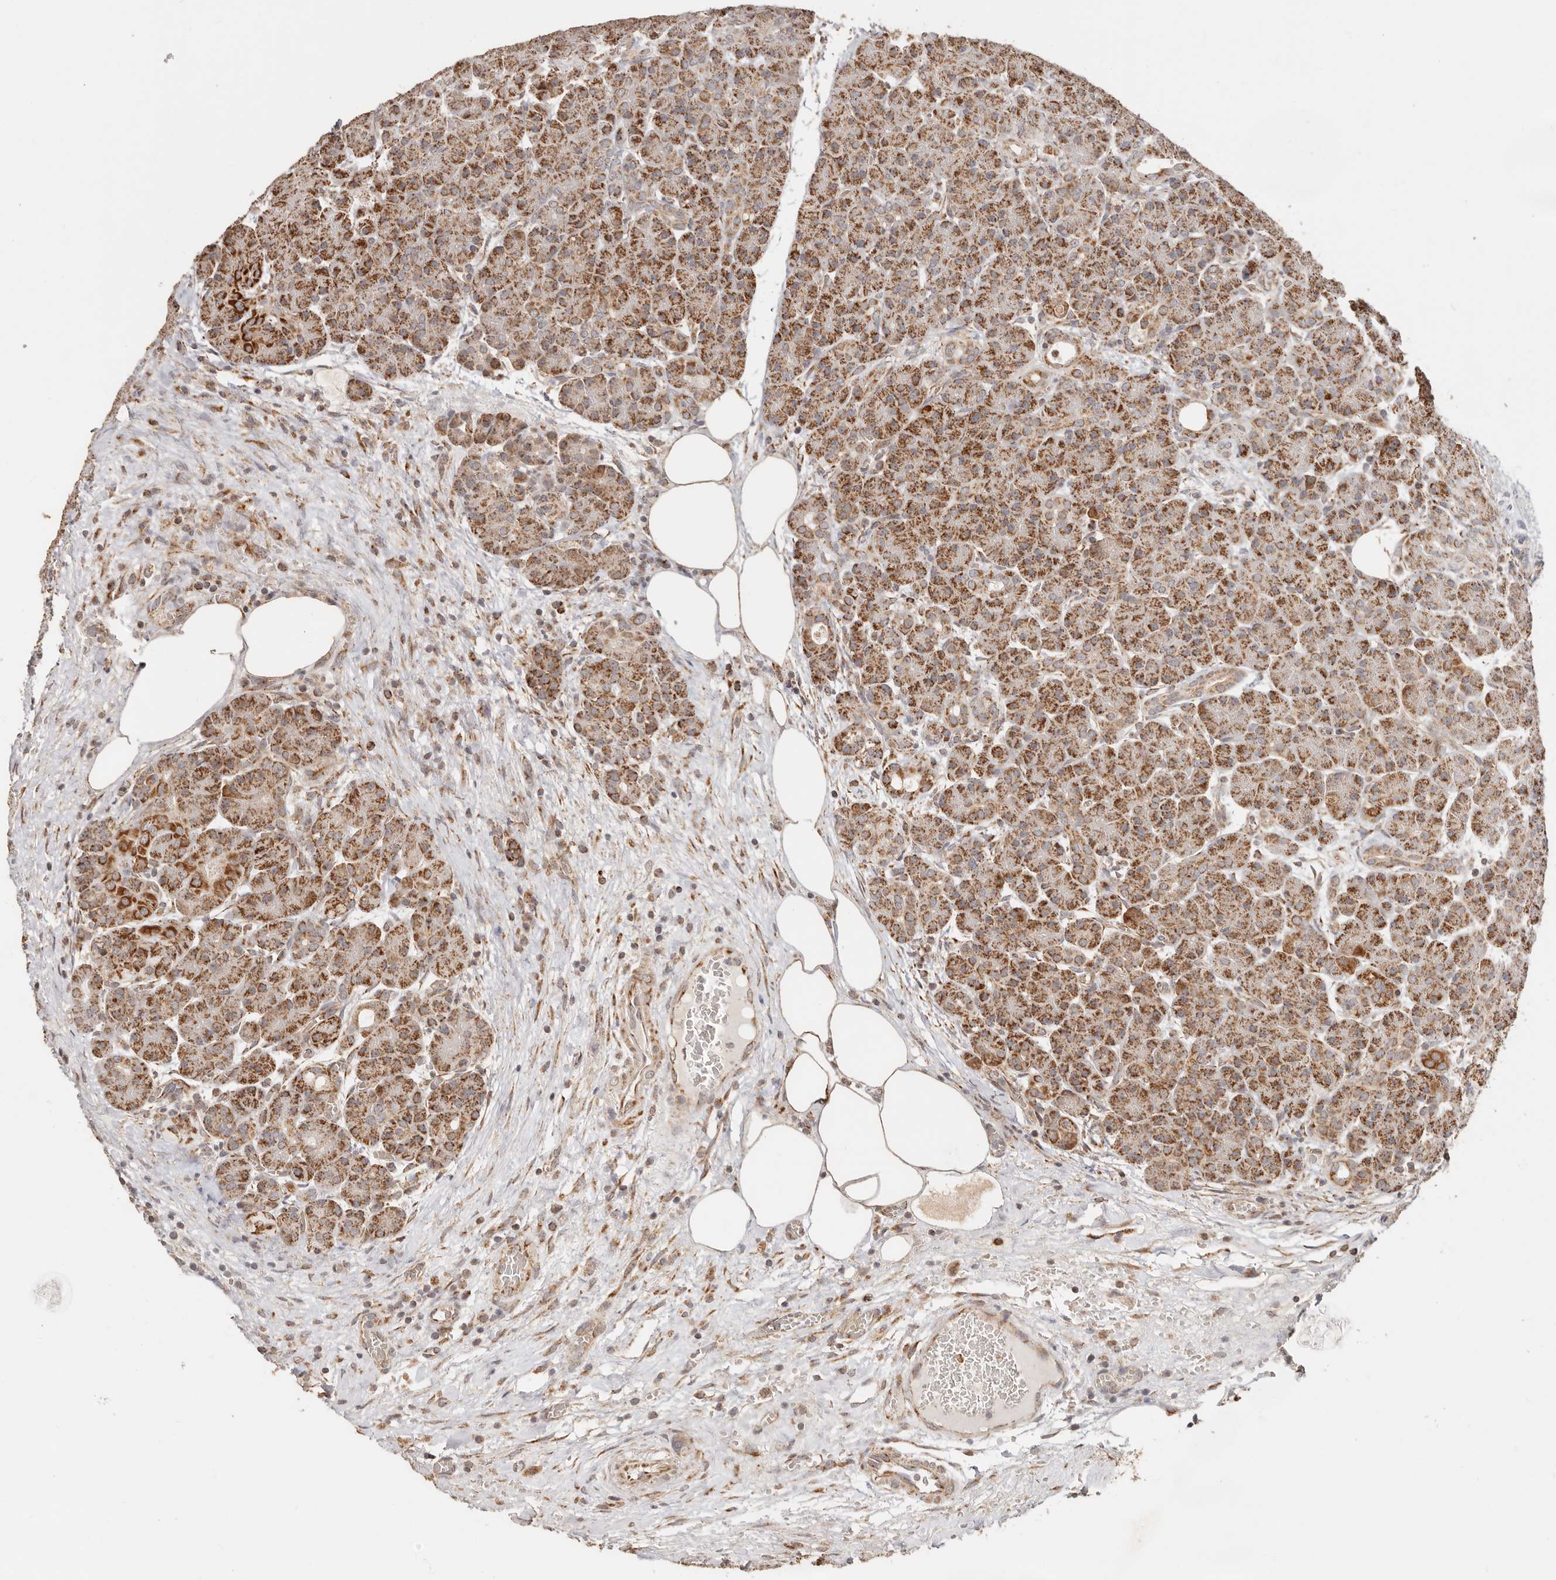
{"staining": {"intensity": "moderate", "quantity": ">75%", "location": "cytoplasmic/membranous"}, "tissue": "pancreas", "cell_type": "Exocrine glandular cells", "image_type": "normal", "snomed": [{"axis": "morphology", "description": "Normal tissue, NOS"}, {"axis": "topography", "description": "Pancreas"}], "caption": "The micrograph demonstrates immunohistochemical staining of benign pancreas. There is moderate cytoplasmic/membranous staining is identified in approximately >75% of exocrine glandular cells.", "gene": "NDUFB11", "patient": {"sex": "male", "age": 63}}